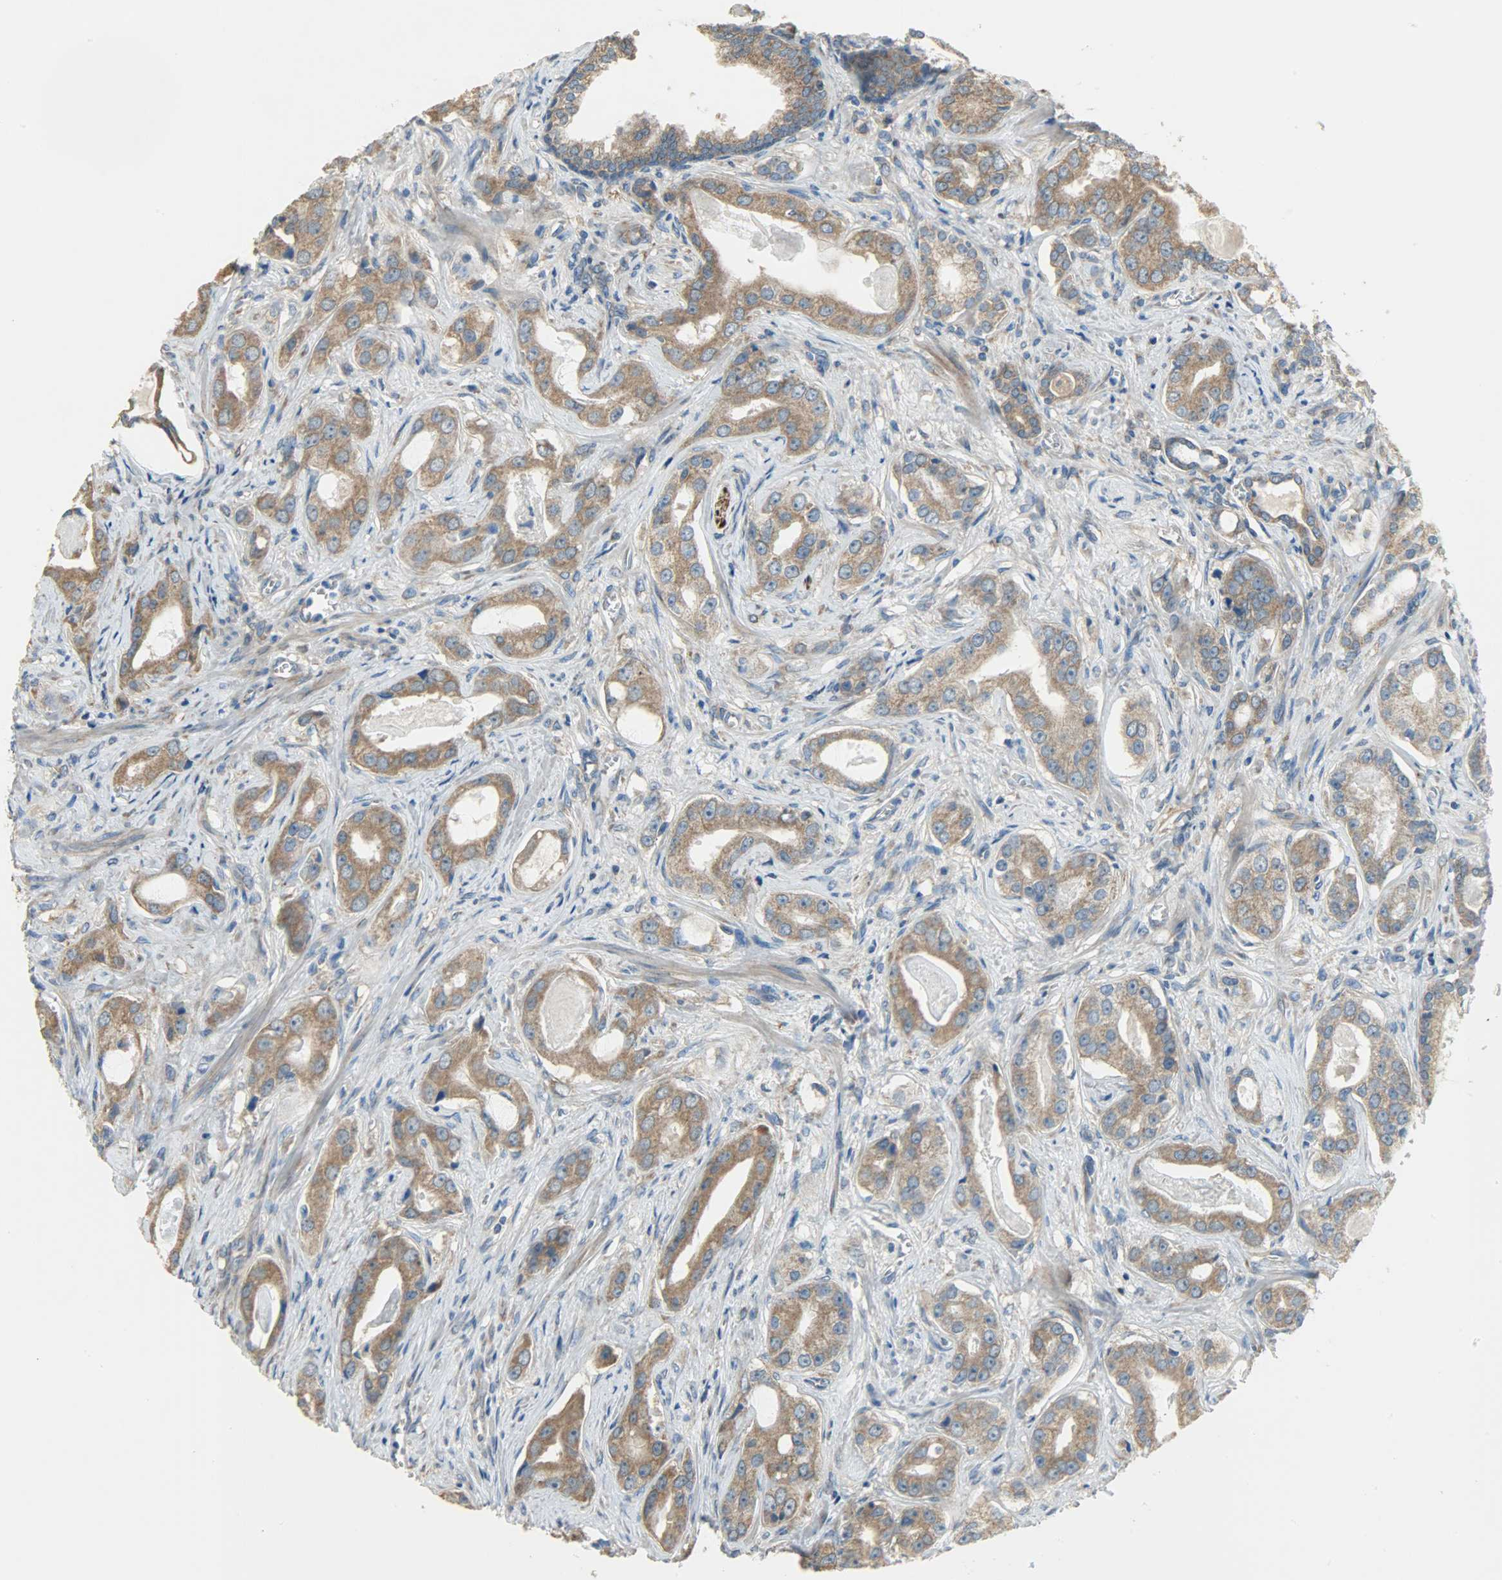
{"staining": {"intensity": "strong", "quantity": ">75%", "location": "cytoplasmic/membranous"}, "tissue": "prostate cancer", "cell_type": "Tumor cells", "image_type": "cancer", "snomed": [{"axis": "morphology", "description": "Adenocarcinoma, Low grade"}, {"axis": "topography", "description": "Prostate"}], "caption": "Tumor cells show high levels of strong cytoplasmic/membranous expression in about >75% of cells in human prostate low-grade adenocarcinoma. (brown staining indicates protein expression, while blue staining denotes nuclei).", "gene": "C1orf198", "patient": {"sex": "male", "age": 59}}